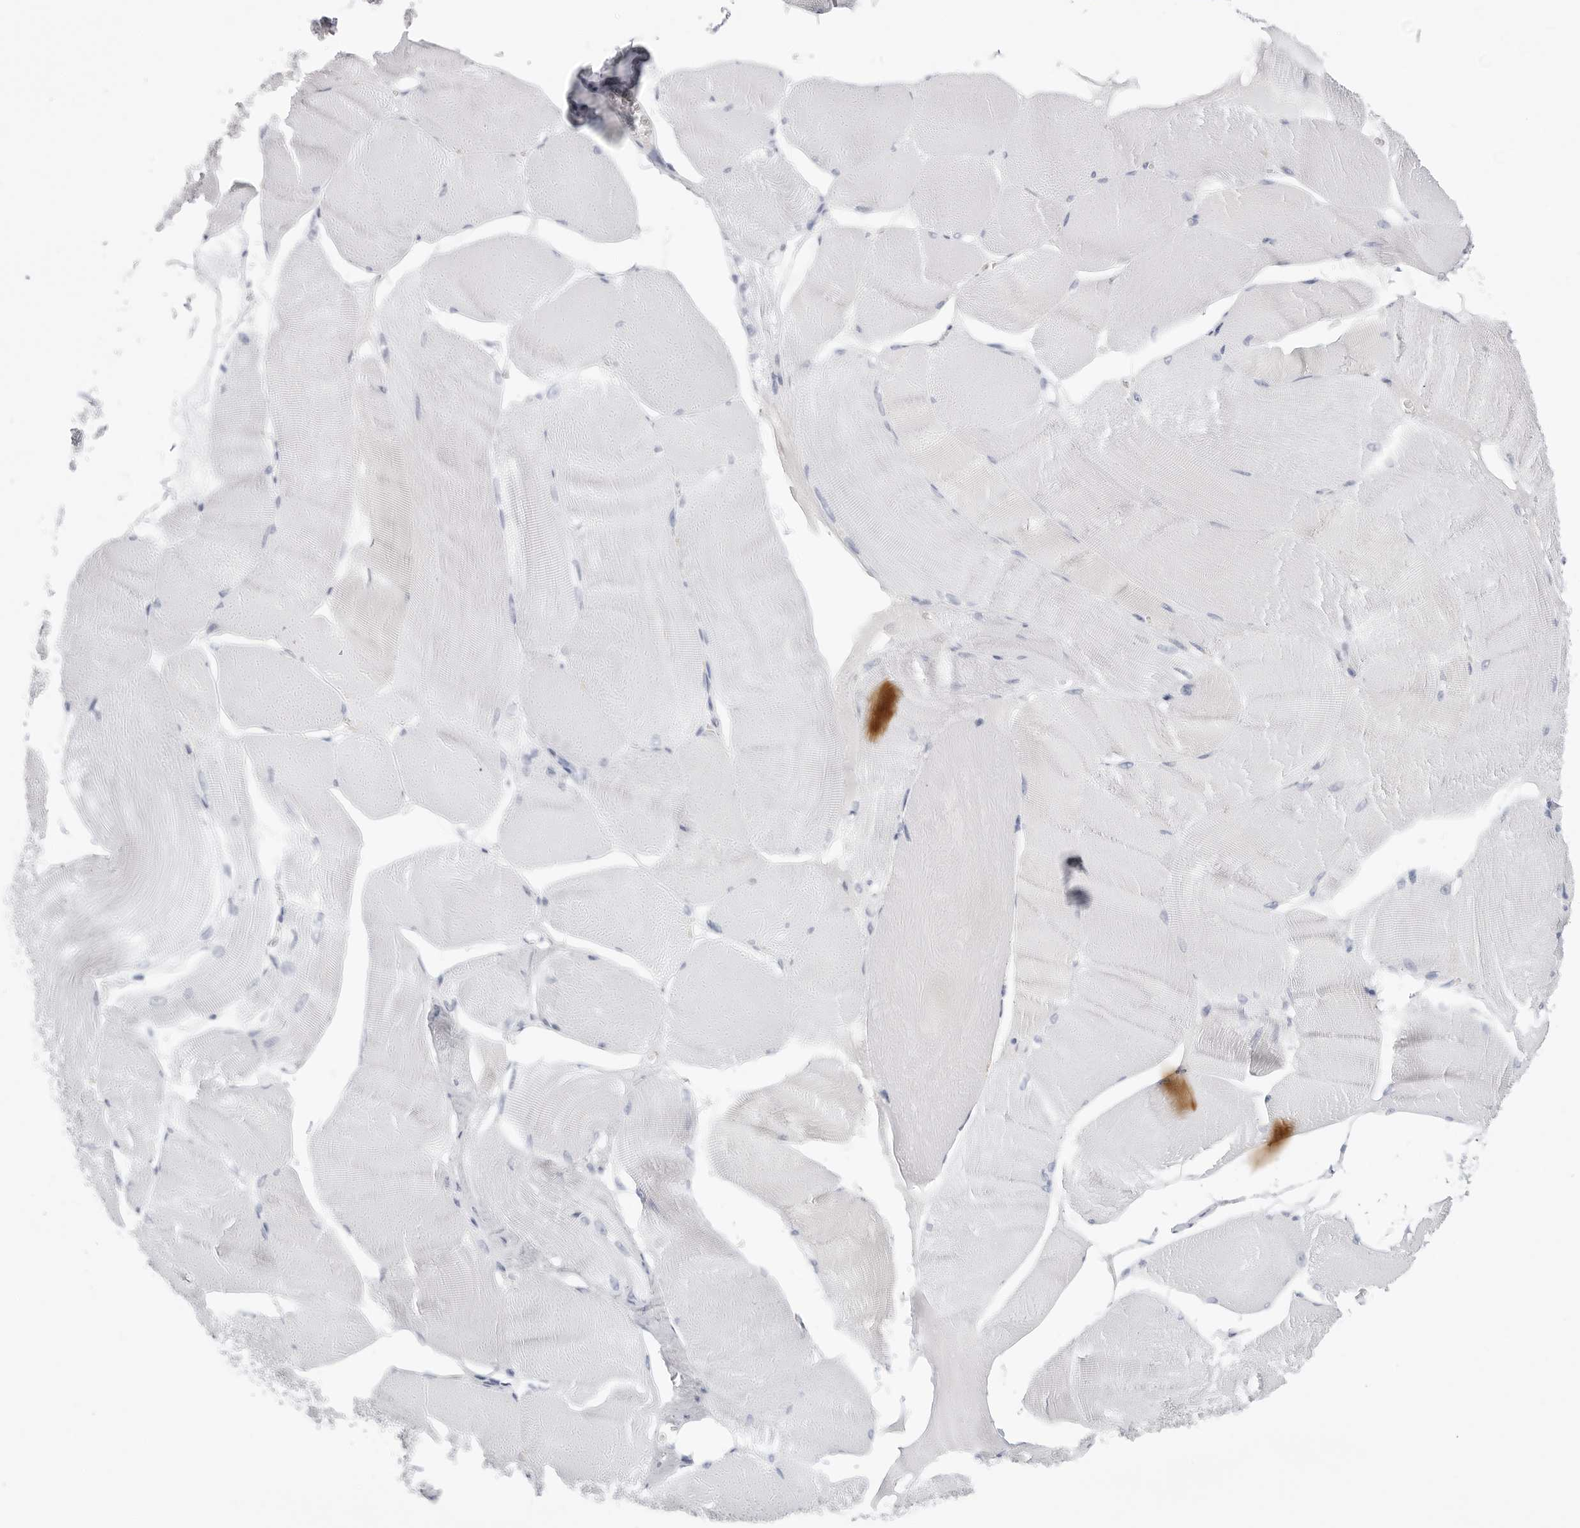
{"staining": {"intensity": "negative", "quantity": "none", "location": "none"}, "tissue": "skeletal muscle", "cell_type": "Myocytes", "image_type": "normal", "snomed": [{"axis": "morphology", "description": "Normal tissue, NOS"}, {"axis": "morphology", "description": "Basal cell carcinoma"}, {"axis": "topography", "description": "Skeletal muscle"}], "caption": "DAB (3,3'-diaminobenzidine) immunohistochemical staining of unremarkable human skeletal muscle reveals no significant positivity in myocytes.", "gene": "SLC19A1", "patient": {"sex": "female", "age": 64}}